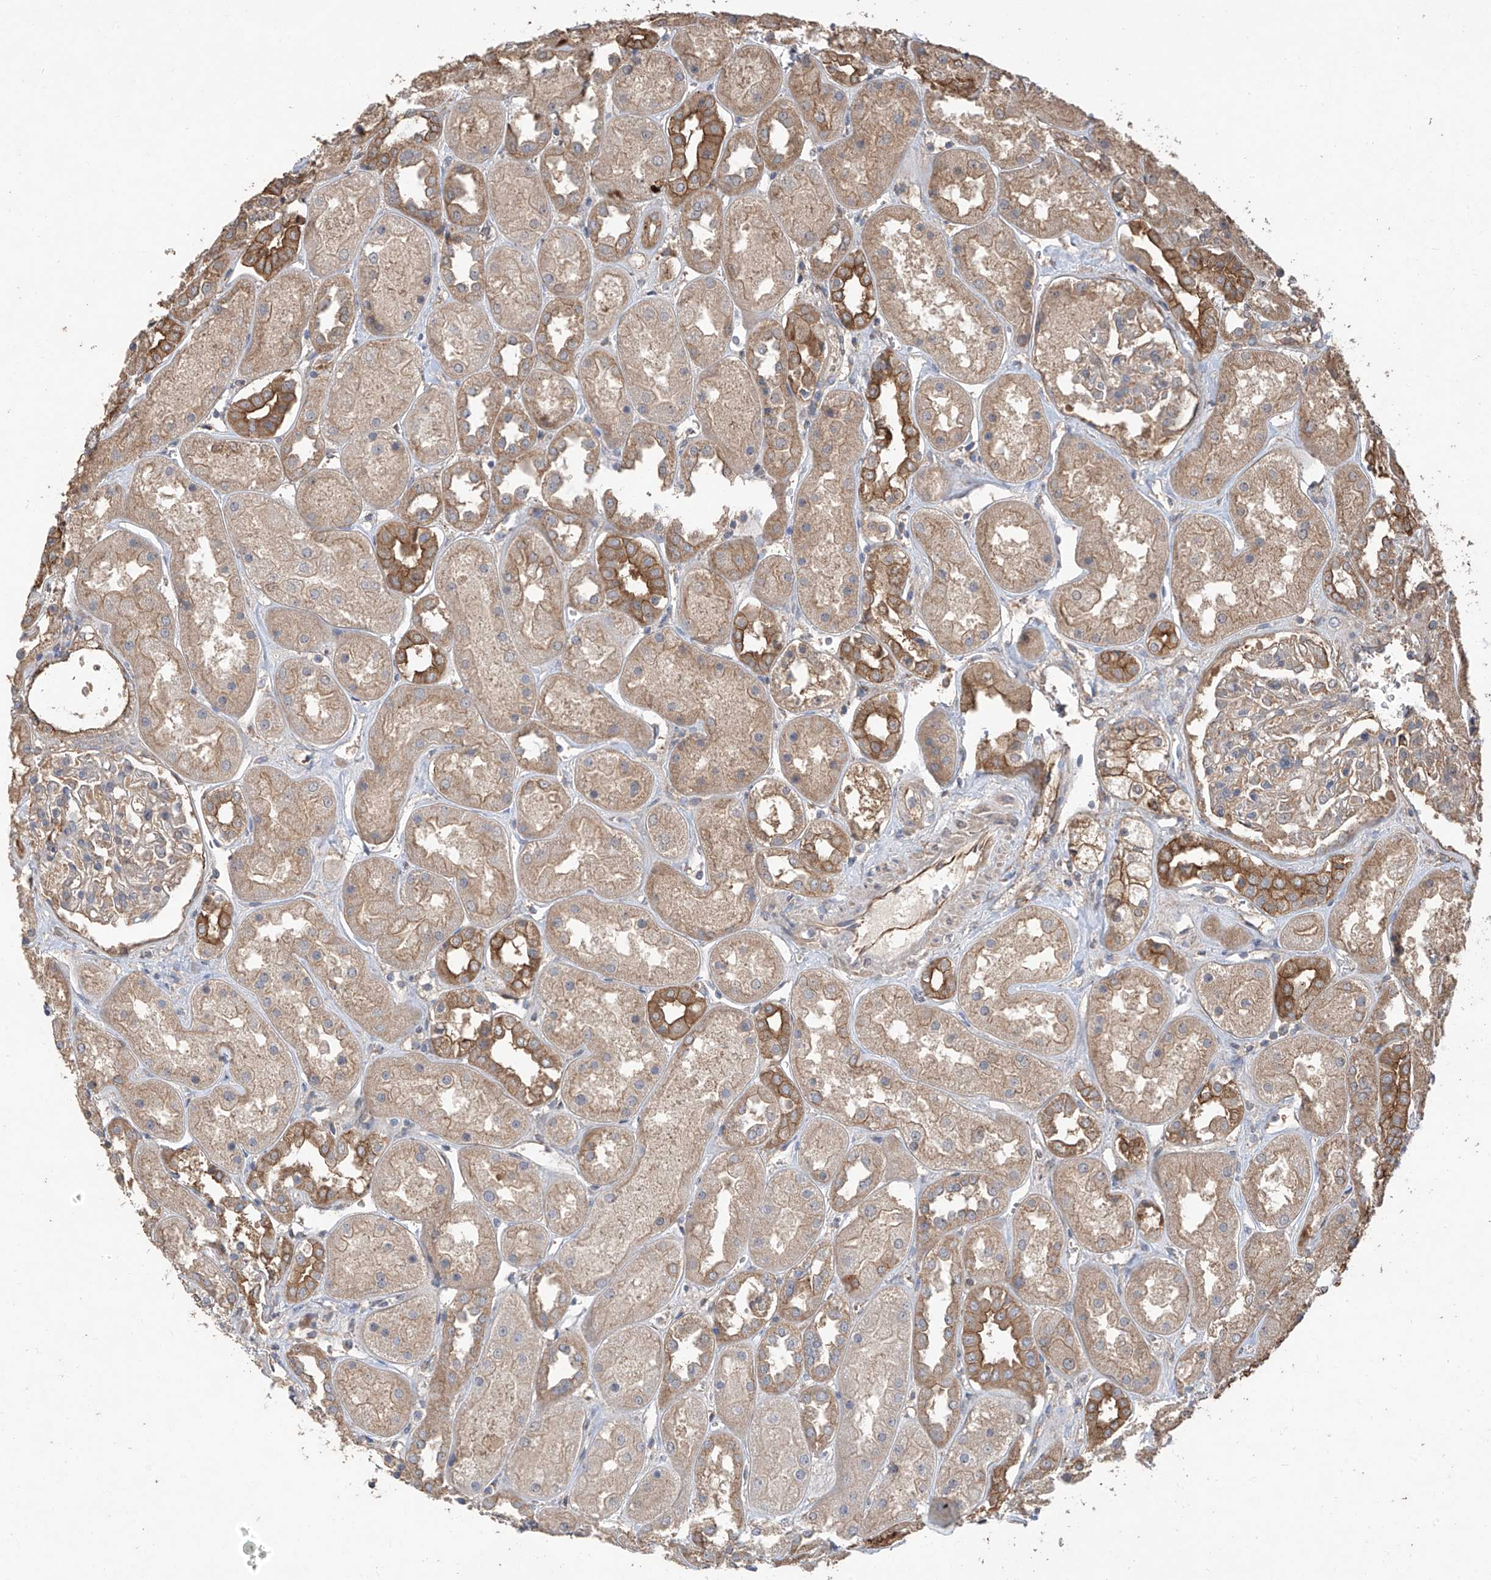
{"staining": {"intensity": "moderate", "quantity": "<25%", "location": "cytoplasmic/membranous"}, "tissue": "kidney", "cell_type": "Cells in glomeruli", "image_type": "normal", "snomed": [{"axis": "morphology", "description": "Normal tissue, NOS"}, {"axis": "topography", "description": "Kidney"}], "caption": "This micrograph exhibits IHC staining of unremarkable kidney, with low moderate cytoplasmic/membranous positivity in about <25% of cells in glomeruli.", "gene": "AGBL5", "patient": {"sex": "male", "age": 70}}